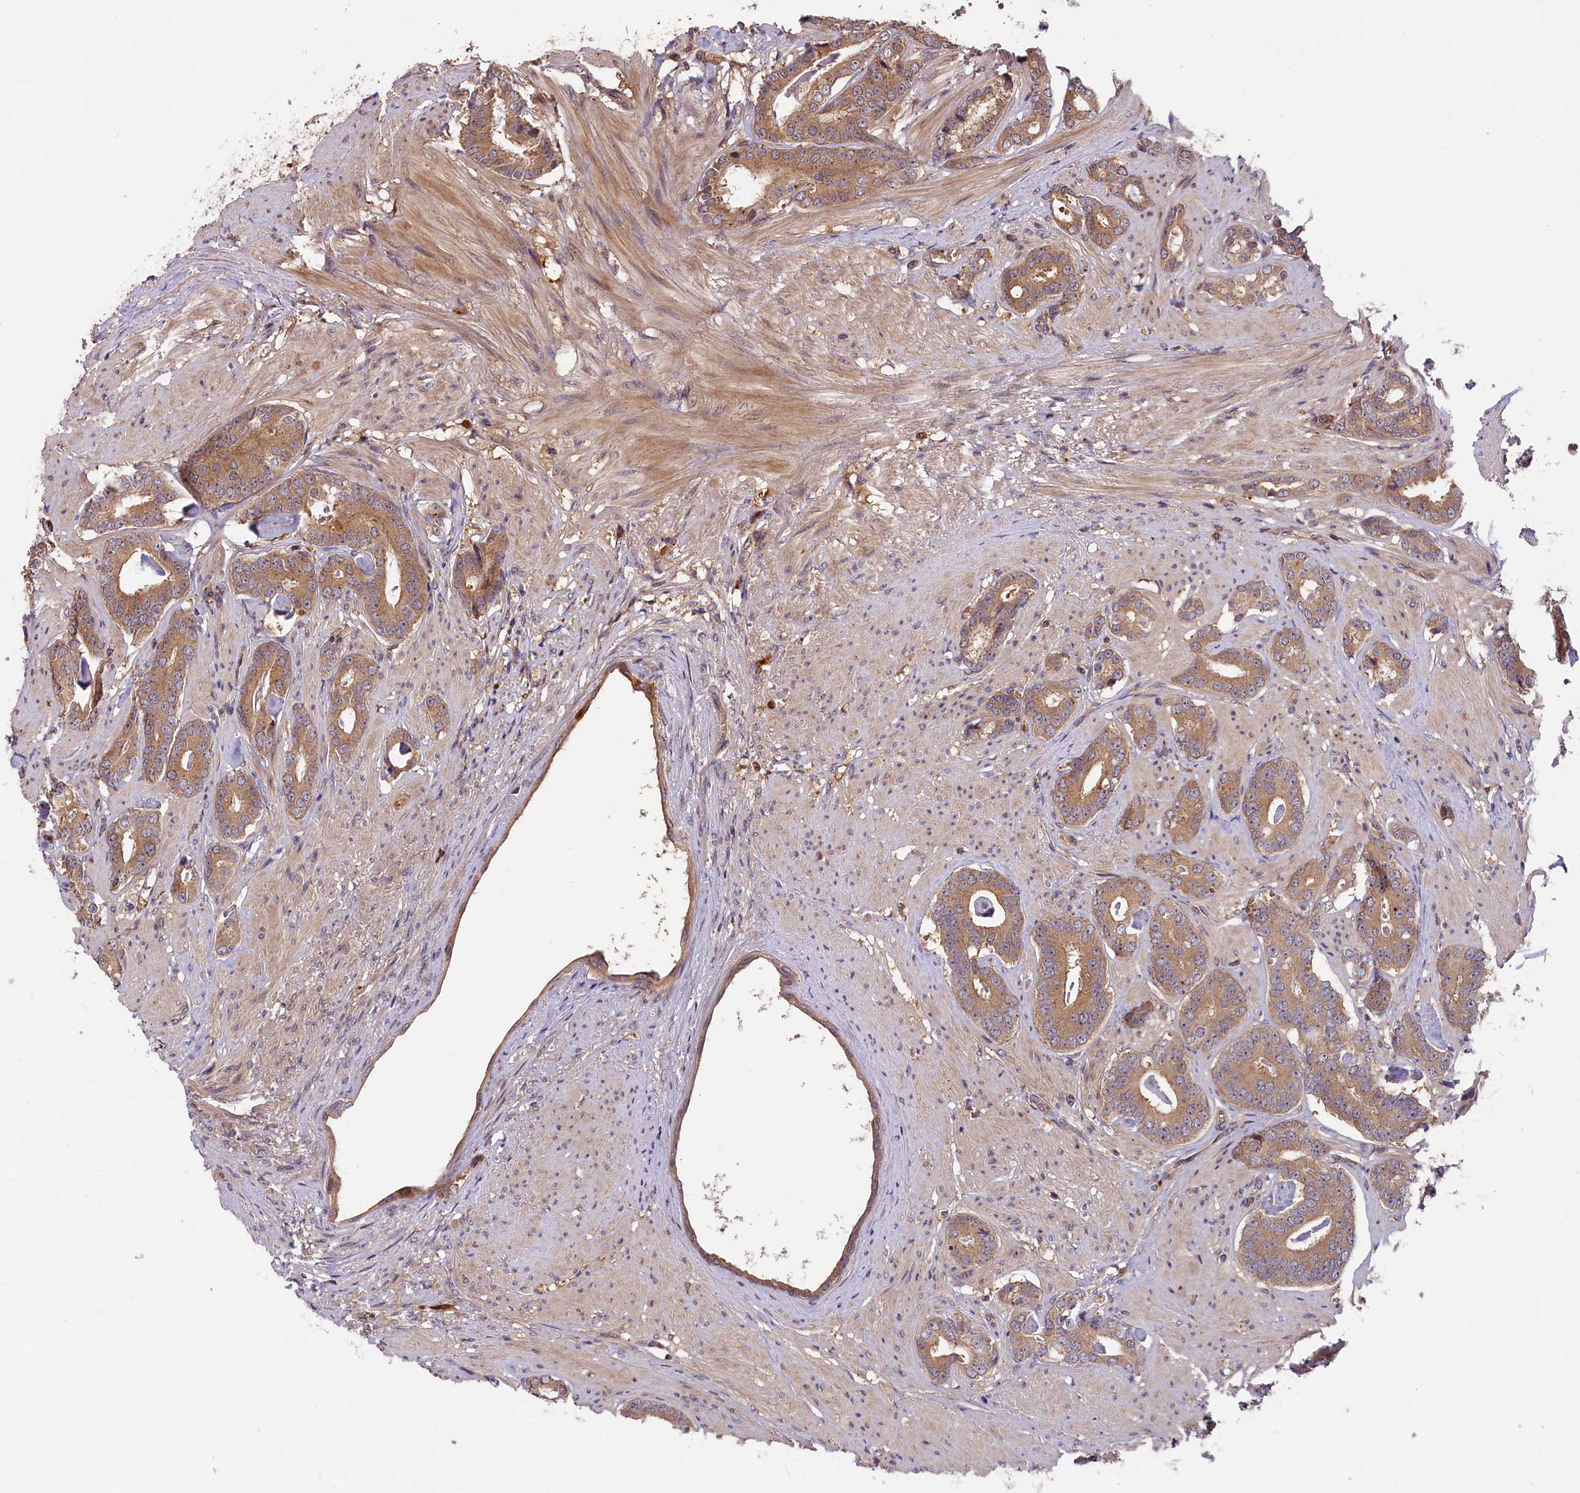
{"staining": {"intensity": "moderate", "quantity": ">75%", "location": "cytoplasmic/membranous"}, "tissue": "prostate cancer", "cell_type": "Tumor cells", "image_type": "cancer", "snomed": [{"axis": "morphology", "description": "Adenocarcinoma, Low grade"}, {"axis": "topography", "description": "Prostate"}], "caption": "The micrograph reveals a brown stain indicating the presence of a protein in the cytoplasmic/membranous of tumor cells in prostate cancer.", "gene": "SETD6", "patient": {"sex": "male", "age": 71}}